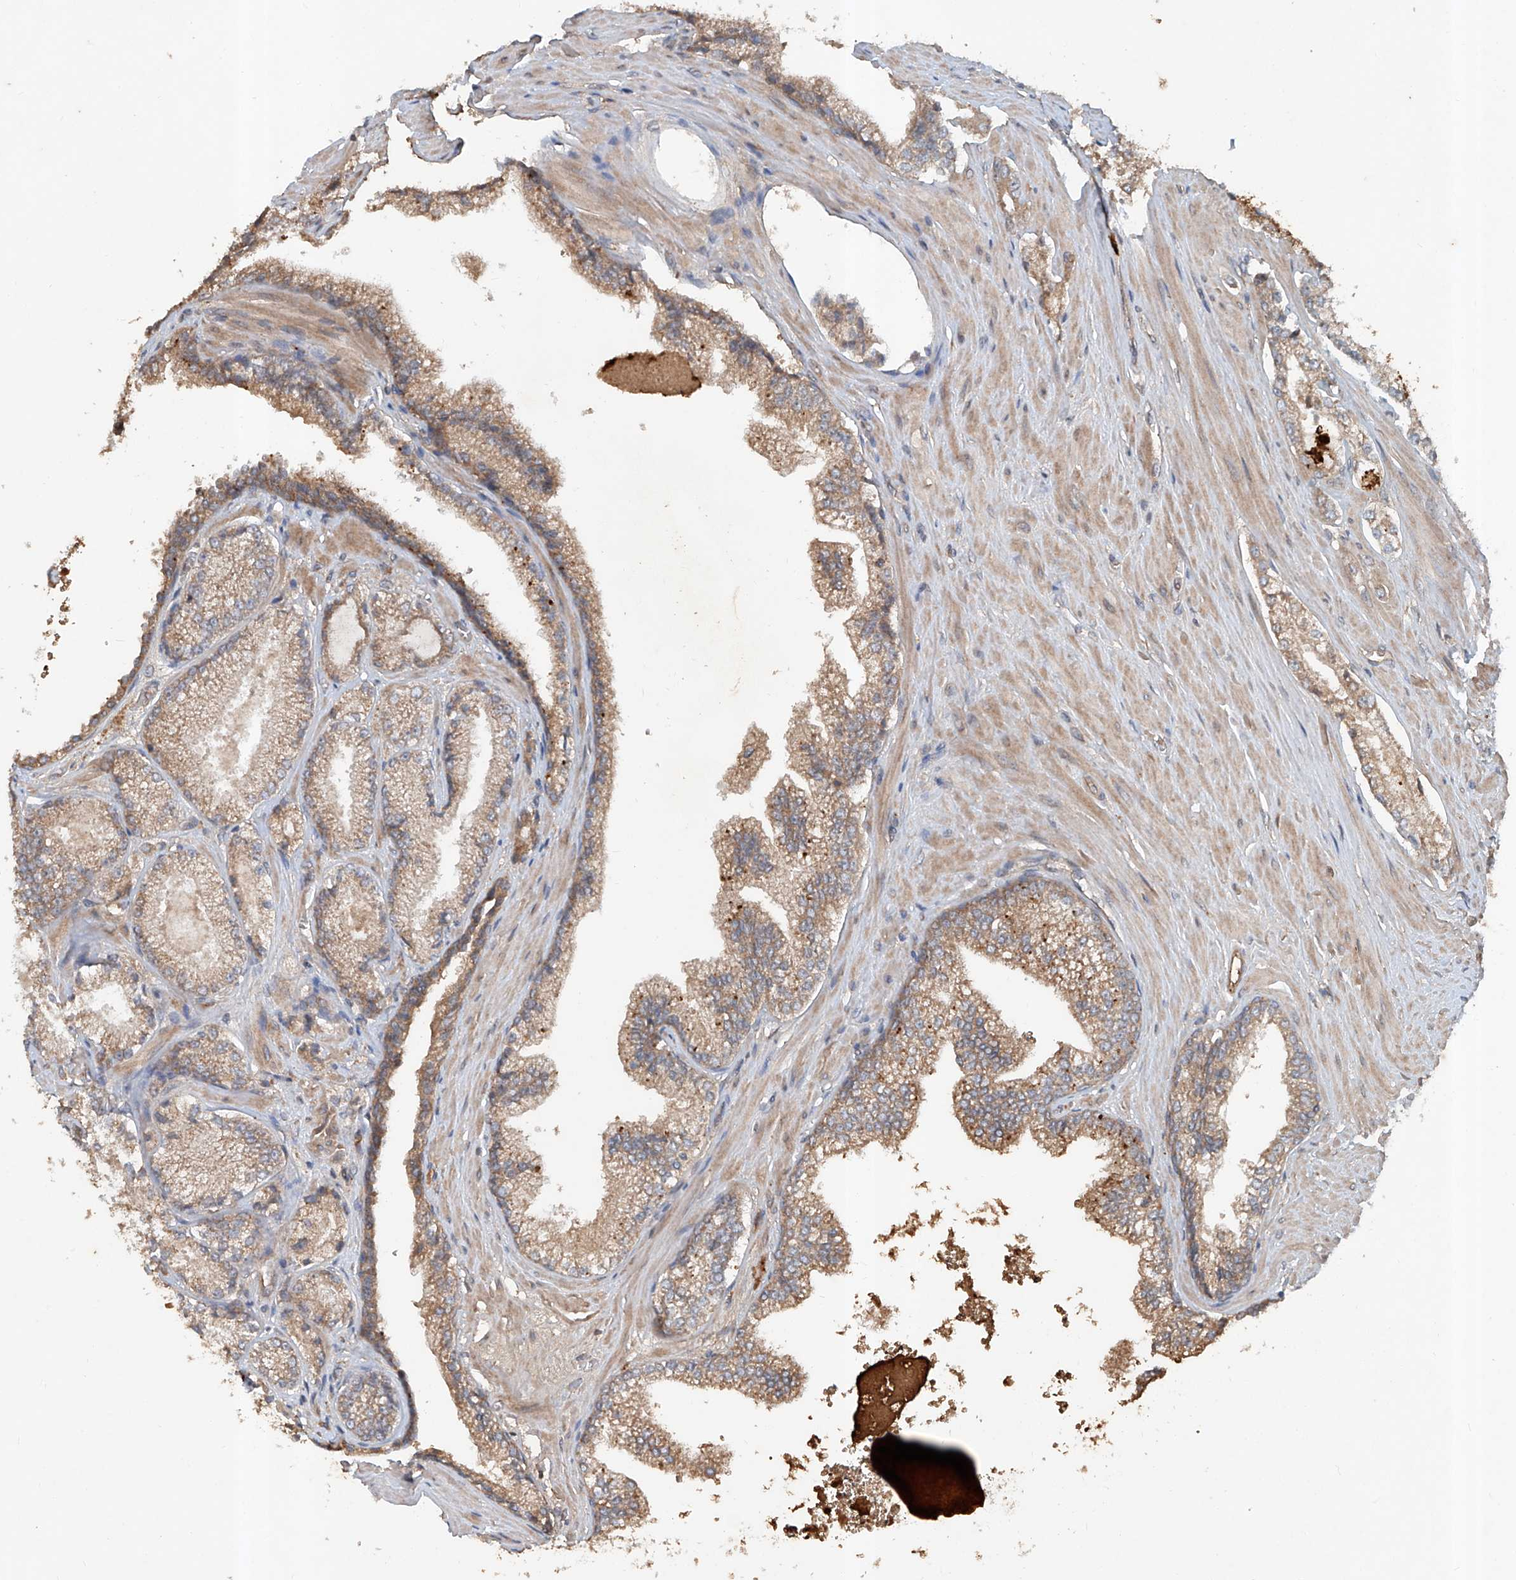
{"staining": {"intensity": "weak", "quantity": ">75%", "location": "cytoplasmic/membranous"}, "tissue": "prostate cancer", "cell_type": "Tumor cells", "image_type": "cancer", "snomed": [{"axis": "morphology", "description": "Adenocarcinoma, High grade"}, {"axis": "topography", "description": "Prostate"}], "caption": "There is low levels of weak cytoplasmic/membranous expression in tumor cells of prostate adenocarcinoma (high-grade), as demonstrated by immunohistochemical staining (brown color).", "gene": "ADAM23", "patient": {"sex": "male", "age": 73}}